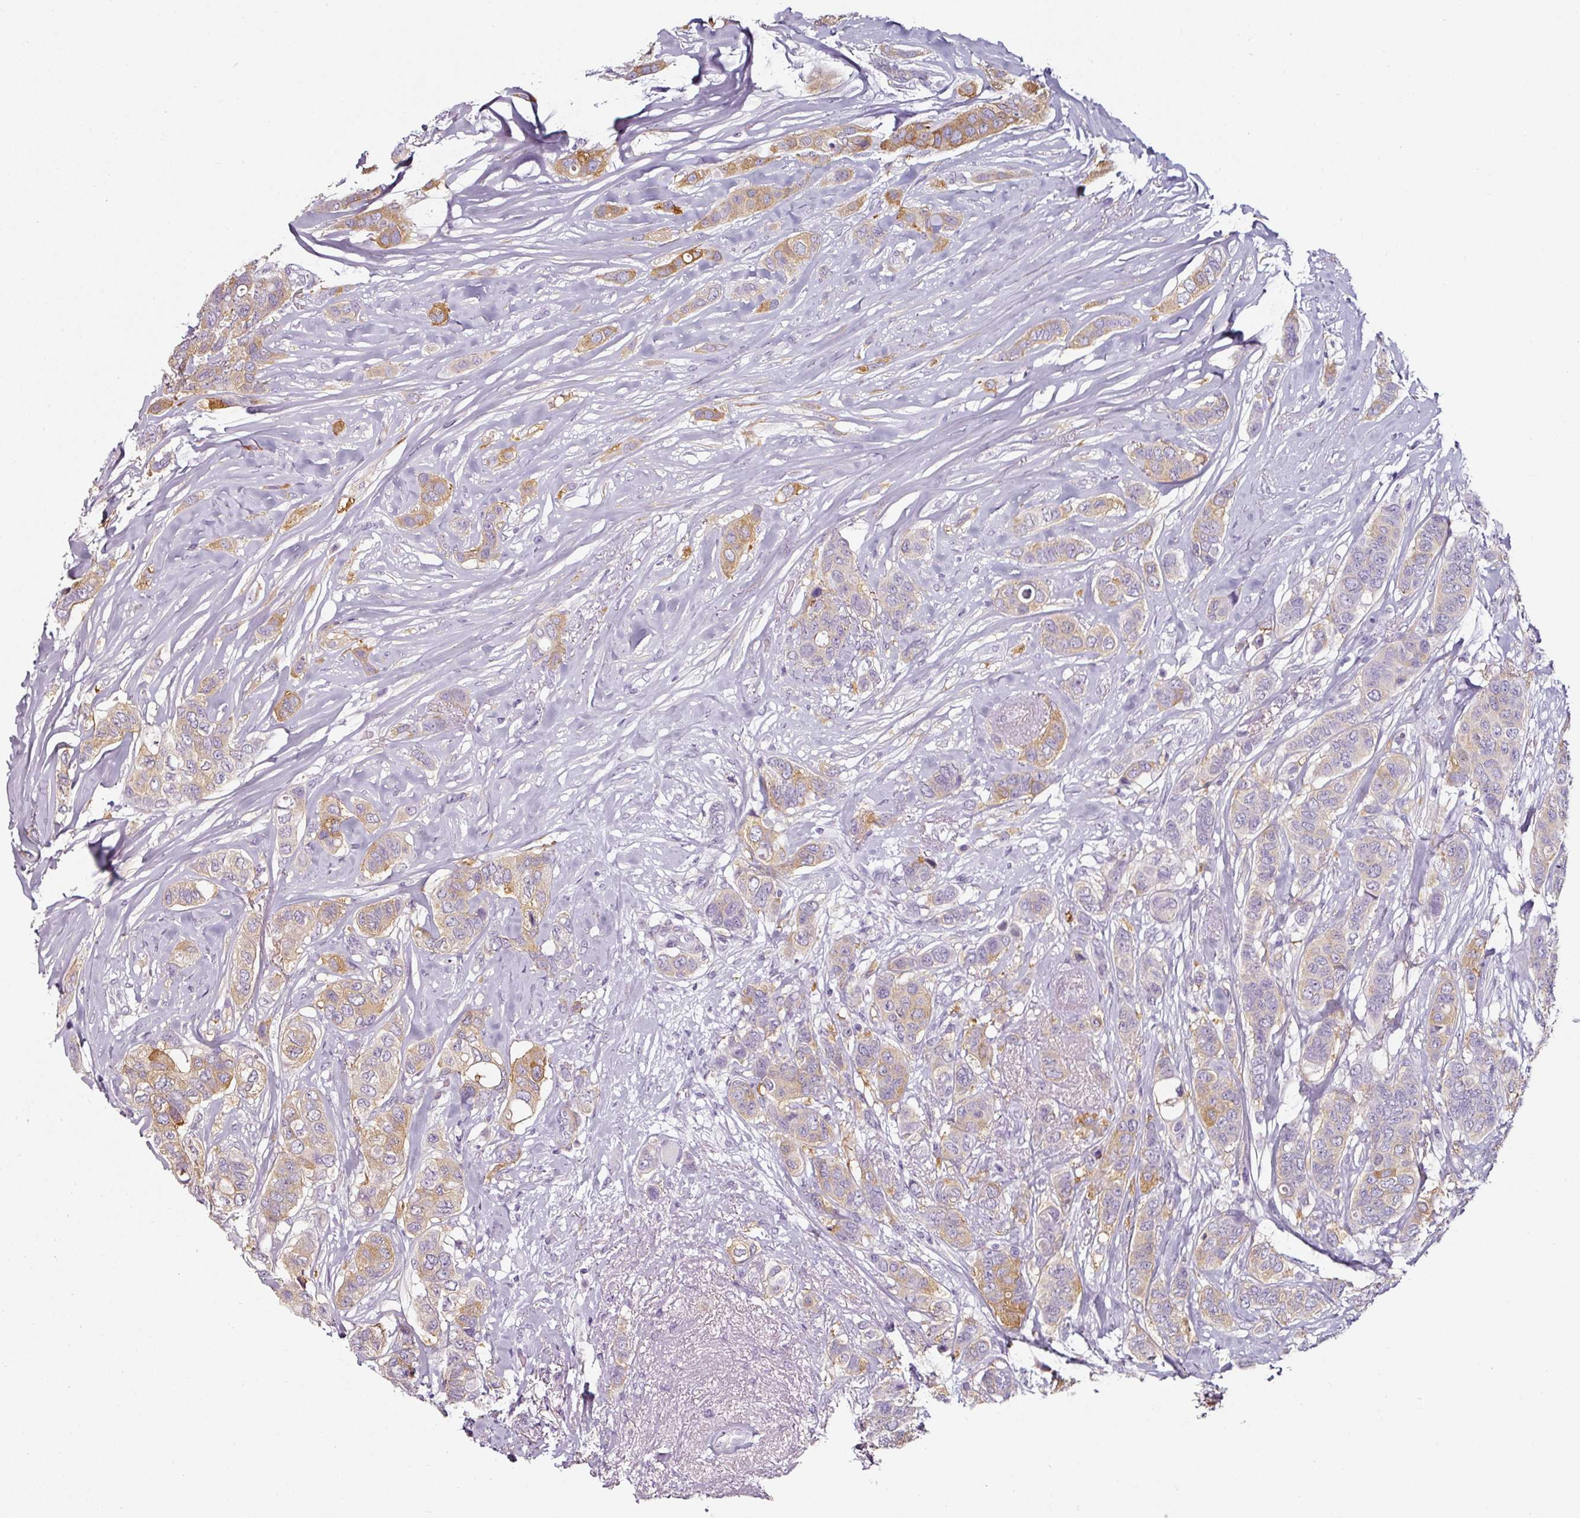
{"staining": {"intensity": "moderate", "quantity": ">75%", "location": "cytoplasmic/membranous"}, "tissue": "breast cancer", "cell_type": "Tumor cells", "image_type": "cancer", "snomed": [{"axis": "morphology", "description": "Lobular carcinoma"}, {"axis": "topography", "description": "Breast"}], "caption": "Immunohistochemistry micrograph of breast lobular carcinoma stained for a protein (brown), which reveals medium levels of moderate cytoplasmic/membranous staining in about >75% of tumor cells.", "gene": "CAP2", "patient": {"sex": "female", "age": 51}}